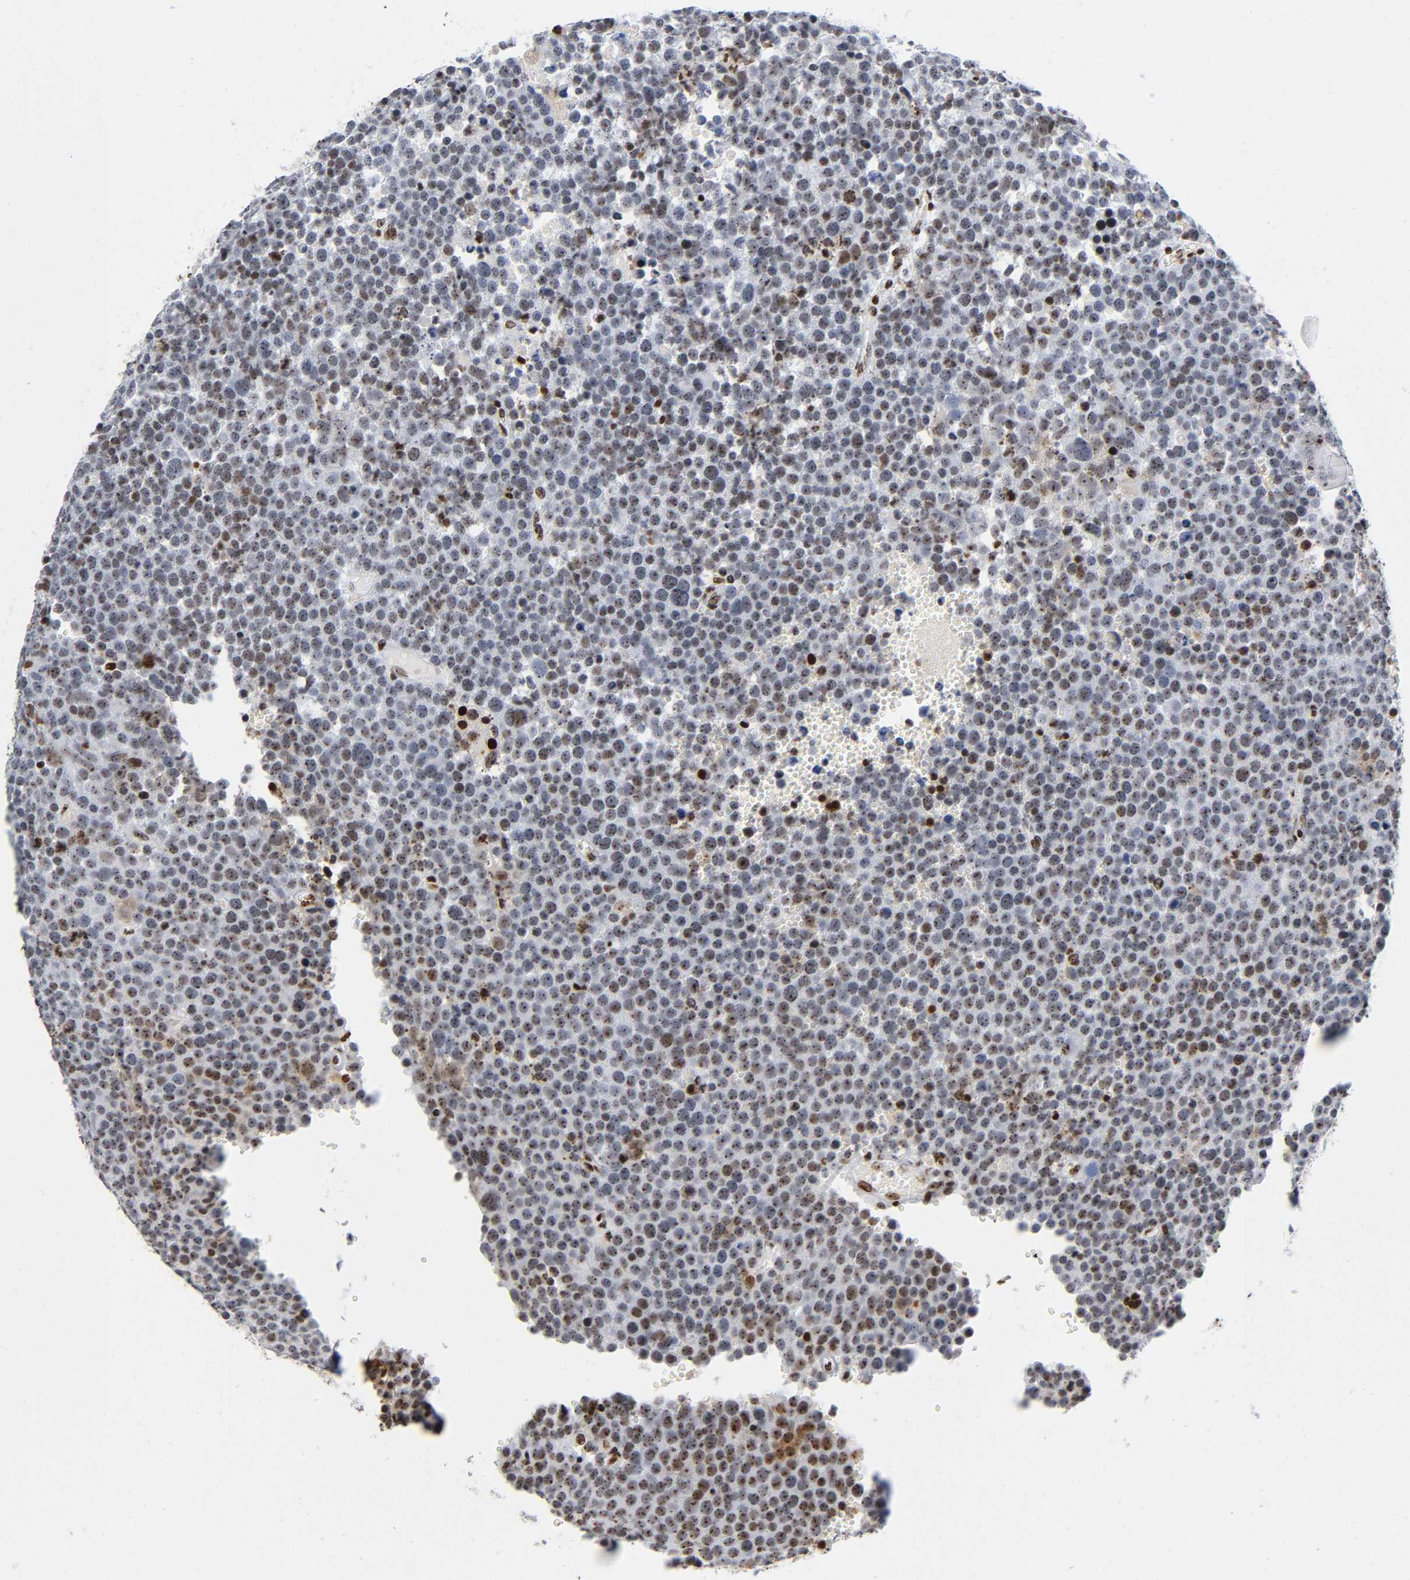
{"staining": {"intensity": "moderate", "quantity": "25%-75%", "location": "nuclear"}, "tissue": "testis cancer", "cell_type": "Tumor cells", "image_type": "cancer", "snomed": [{"axis": "morphology", "description": "Seminoma, NOS"}, {"axis": "topography", "description": "Testis"}], "caption": "Human seminoma (testis) stained with a brown dye displays moderate nuclear positive positivity in about 25%-75% of tumor cells.", "gene": "UBTF", "patient": {"sex": "male", "age": 71}}